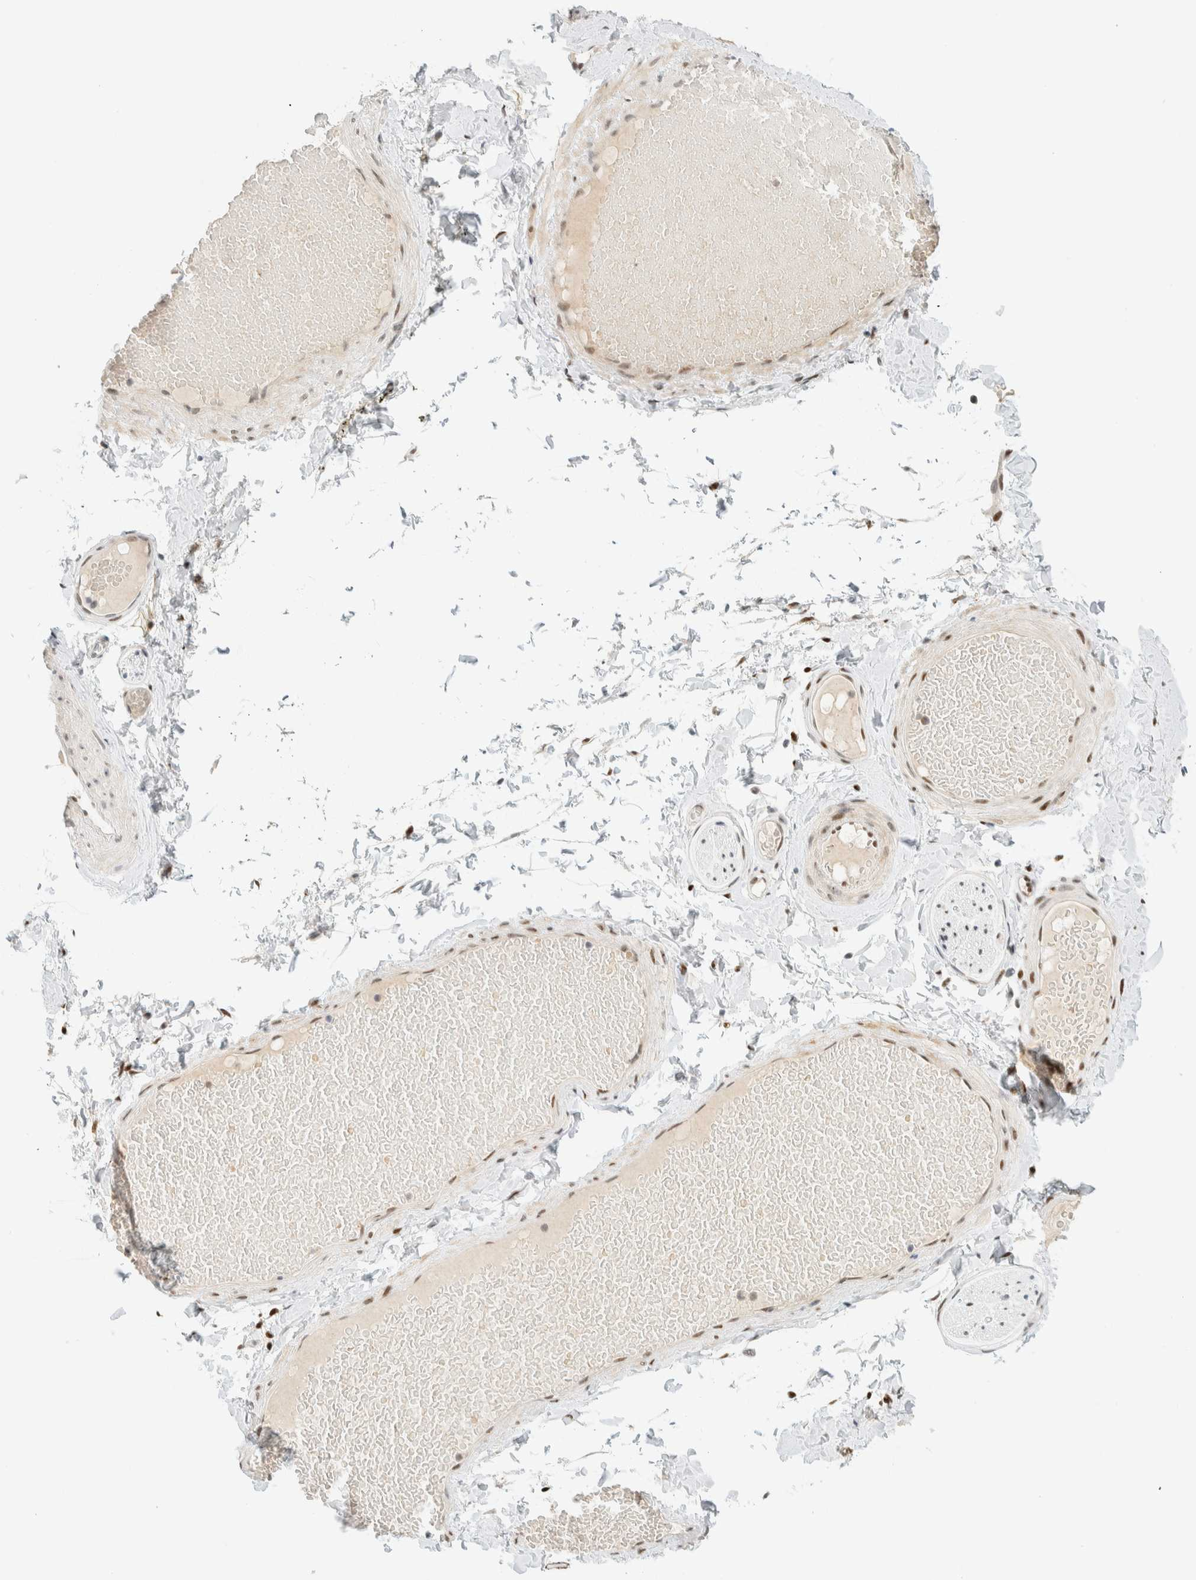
{"staining": {"intensity": "moderate", "quantity": "25%-75%", "location": "nuclear"}, "tissue": "adipose tissue", "cell_type": "Adipocytes", "image_type": "normal", "snomed": [{"axis": "morphology", "description": "Normal tissue, NOS"}, {"axis": "topography", "description": "Adipose tissue"}, {"axis": "topography", "description": "Vascular tissue"}, {"axis": "topography", "description": "Peripheral nerve tissue"}], "caption": "A high-resolution photomicrograph shows immunohistochemistry (IHC) staining of benign adipose tissue, which shows moderate nuclear positivity in about 25%-75% of adipocytes.", "gene": "ZNF683", "patient": {"sex": "male", "age": 25}}